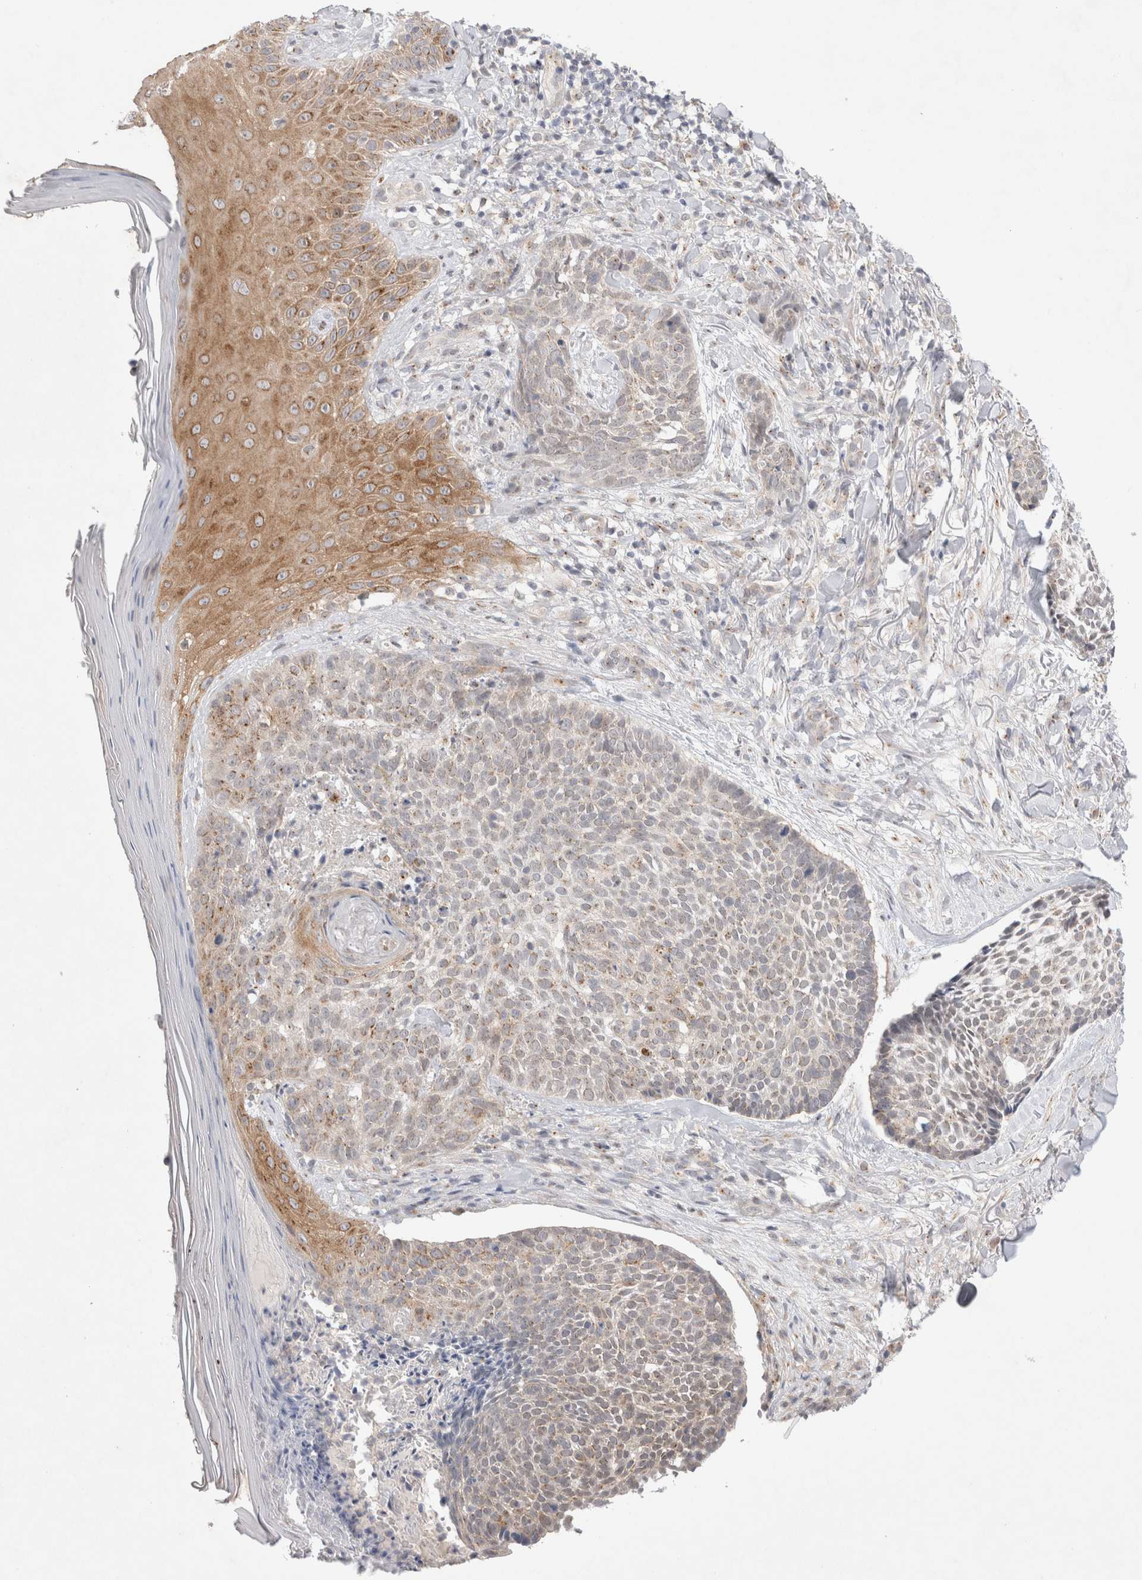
{"staining": {"intensity": "weak", "quantity": "<25%", "location": "cytoplasmic/membranous"}, "tissue": "skin cancer", "cell_type": "Tumor cells", "image_type": "cancer", "snomed": [{"axis": "morphology", "description": "Normal tissue, NOS"}, {"axis": "morphology", "description": "Basal cell carcinoma"}, {"axis": "topography", "description": "Skin"}], "caption": "Protein analysis of skin basal cell carcinoma displays no significant expression in tumor cells.", "gene": "BICD2", "patient": {"sex": "male", "age": 67}}